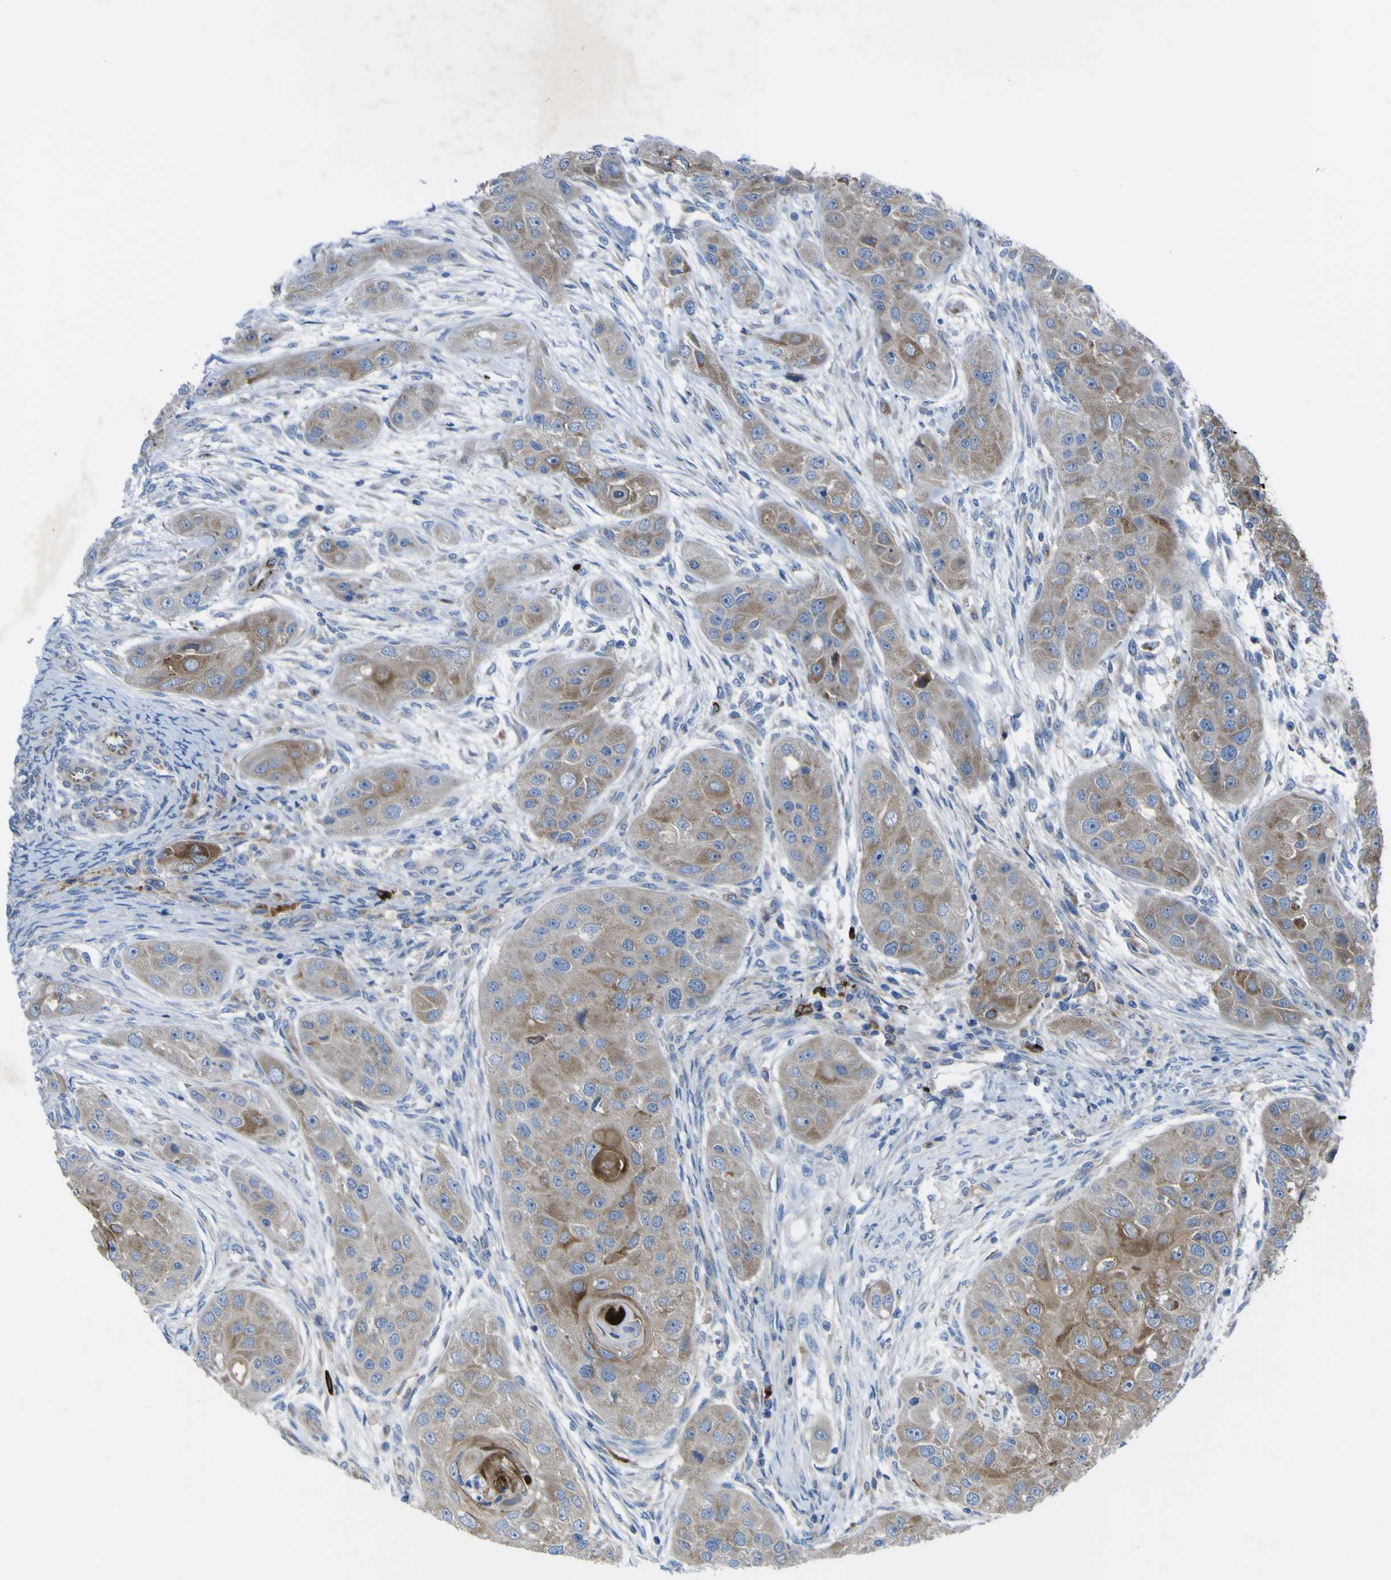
{"staining": {"intensity": "moderate", "quantity": ">75%", "location": "cytoplasmic/membranous"}, "tissue": "head and neck cancer", "cell_type": "Tumor cells", "image_type": "cancer", "snomed": [{"axis": "morphology", "description": "Normal tissue, NOS"}, {"axis": "morphology", "description": "Squamous cell carcinoma, NOS"}, {"axis": "topography", "description": "Skeletal muscle"}, {"axis": "topography", "description": "Head-Neck"}], "caption": "IHC (DAB (3,3'-diaminobenzidine)) staining of squamous cell carcinoma (head and neck) shows moderate cytoplasmic/membranous protein expression in approximately >75% of tumor cells.", "gene": "CST3", "patient": {"sex": "male", "age": 51}}